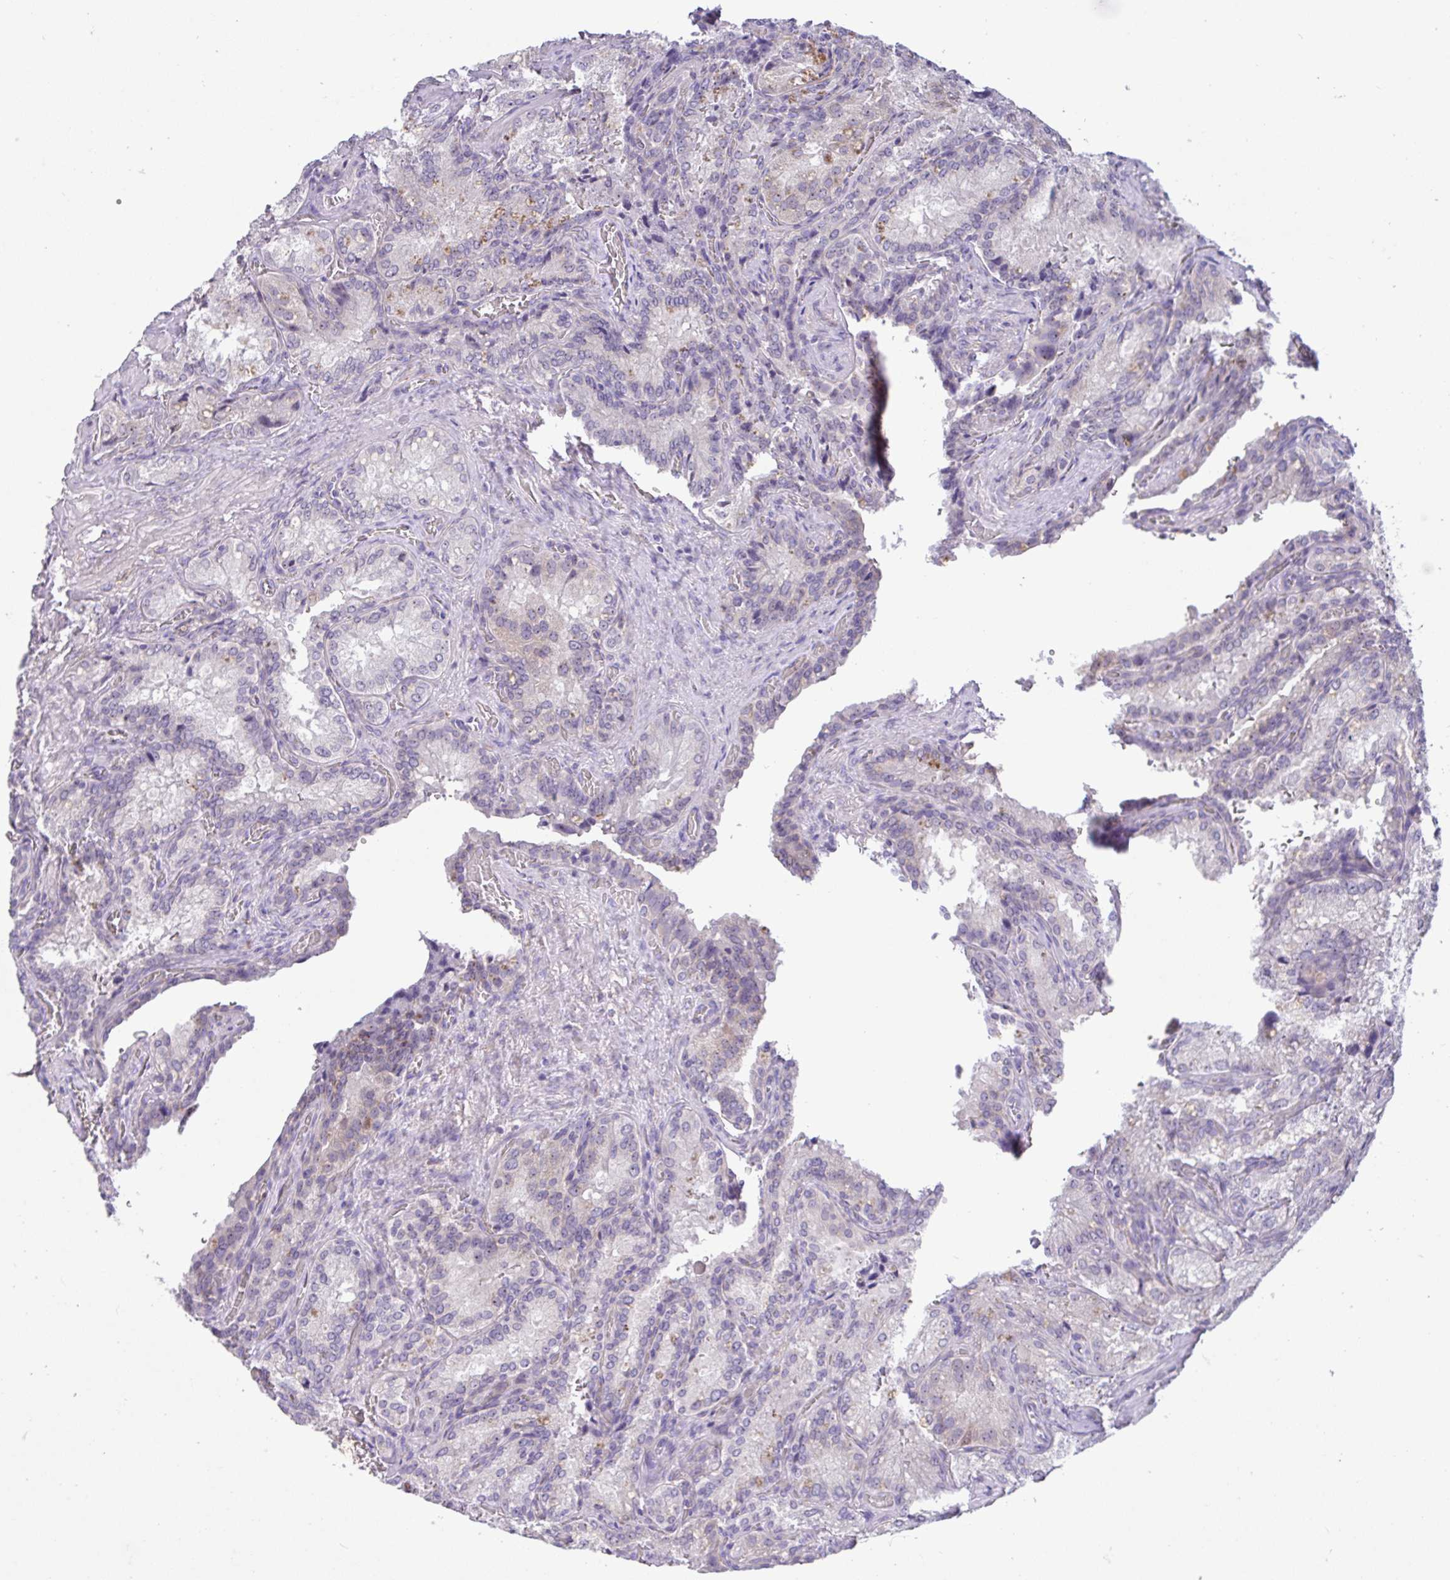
{"staining": {"intensity": "moderate", "quantity": "<25%", "location": "cytoplasmic/membranous"}, "tissue": "seminal vesicle", "cell_type": "Glandular cells", "image_type": "normal", "snomed": [{"axis": "morphology", "description": "Normal tissue, NOS"}, {"axis": "topography", "description": "Seminal veicle"}], "caption": "Immunohistochemistry histopathology image of benign seminal vesicle: seminal vesicle stained using immunohistochemistry demonstrates low levels of moderate protein expression localized specifically in the cytoplasmic/membranous of glandular cells, appearing as a cytoplasmic/membranous brown color.", "gene": "MXRA8", "patient": {"sex": "male", "age": 47}}